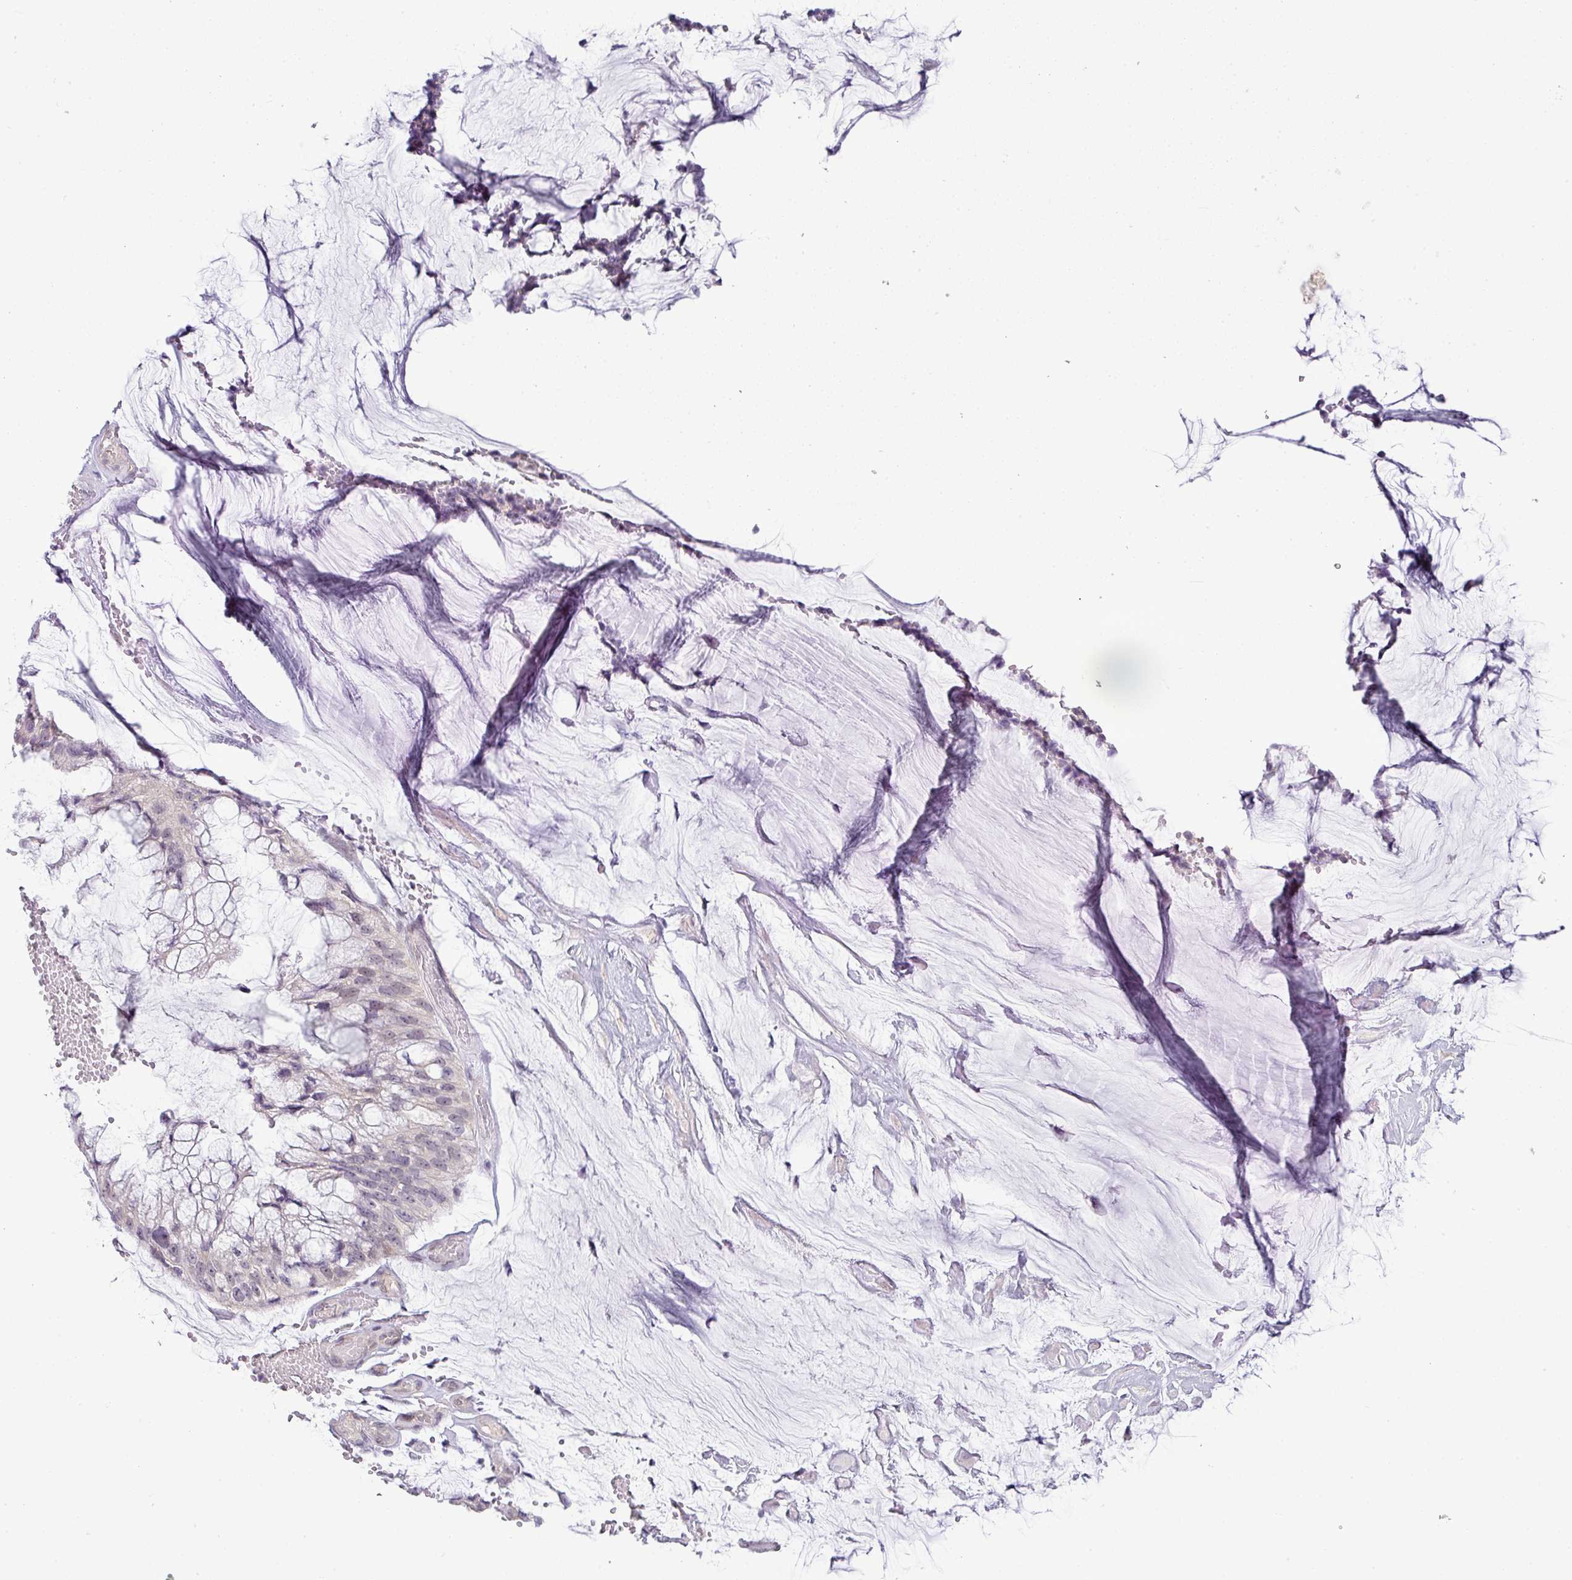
{"staining": {"intensity": "negative", "quantity": "none", "location": "none"}, "tissue": "ovarian cancer", "cell_type": "Tumor cells", "image_type": "cancer", "snomed": [{"axis": "morphology", "description": "Cystadenocarcinoma, mucinous, NOS"}, {"axis": "topography", "description": "Ovary"}], "caption": "There is no significant expression in tumor cells of ovarian cancer (mucinous cystadenocarcinoma).", "gene": "LY9", "patient": {"sex": "female", "age": 39}}